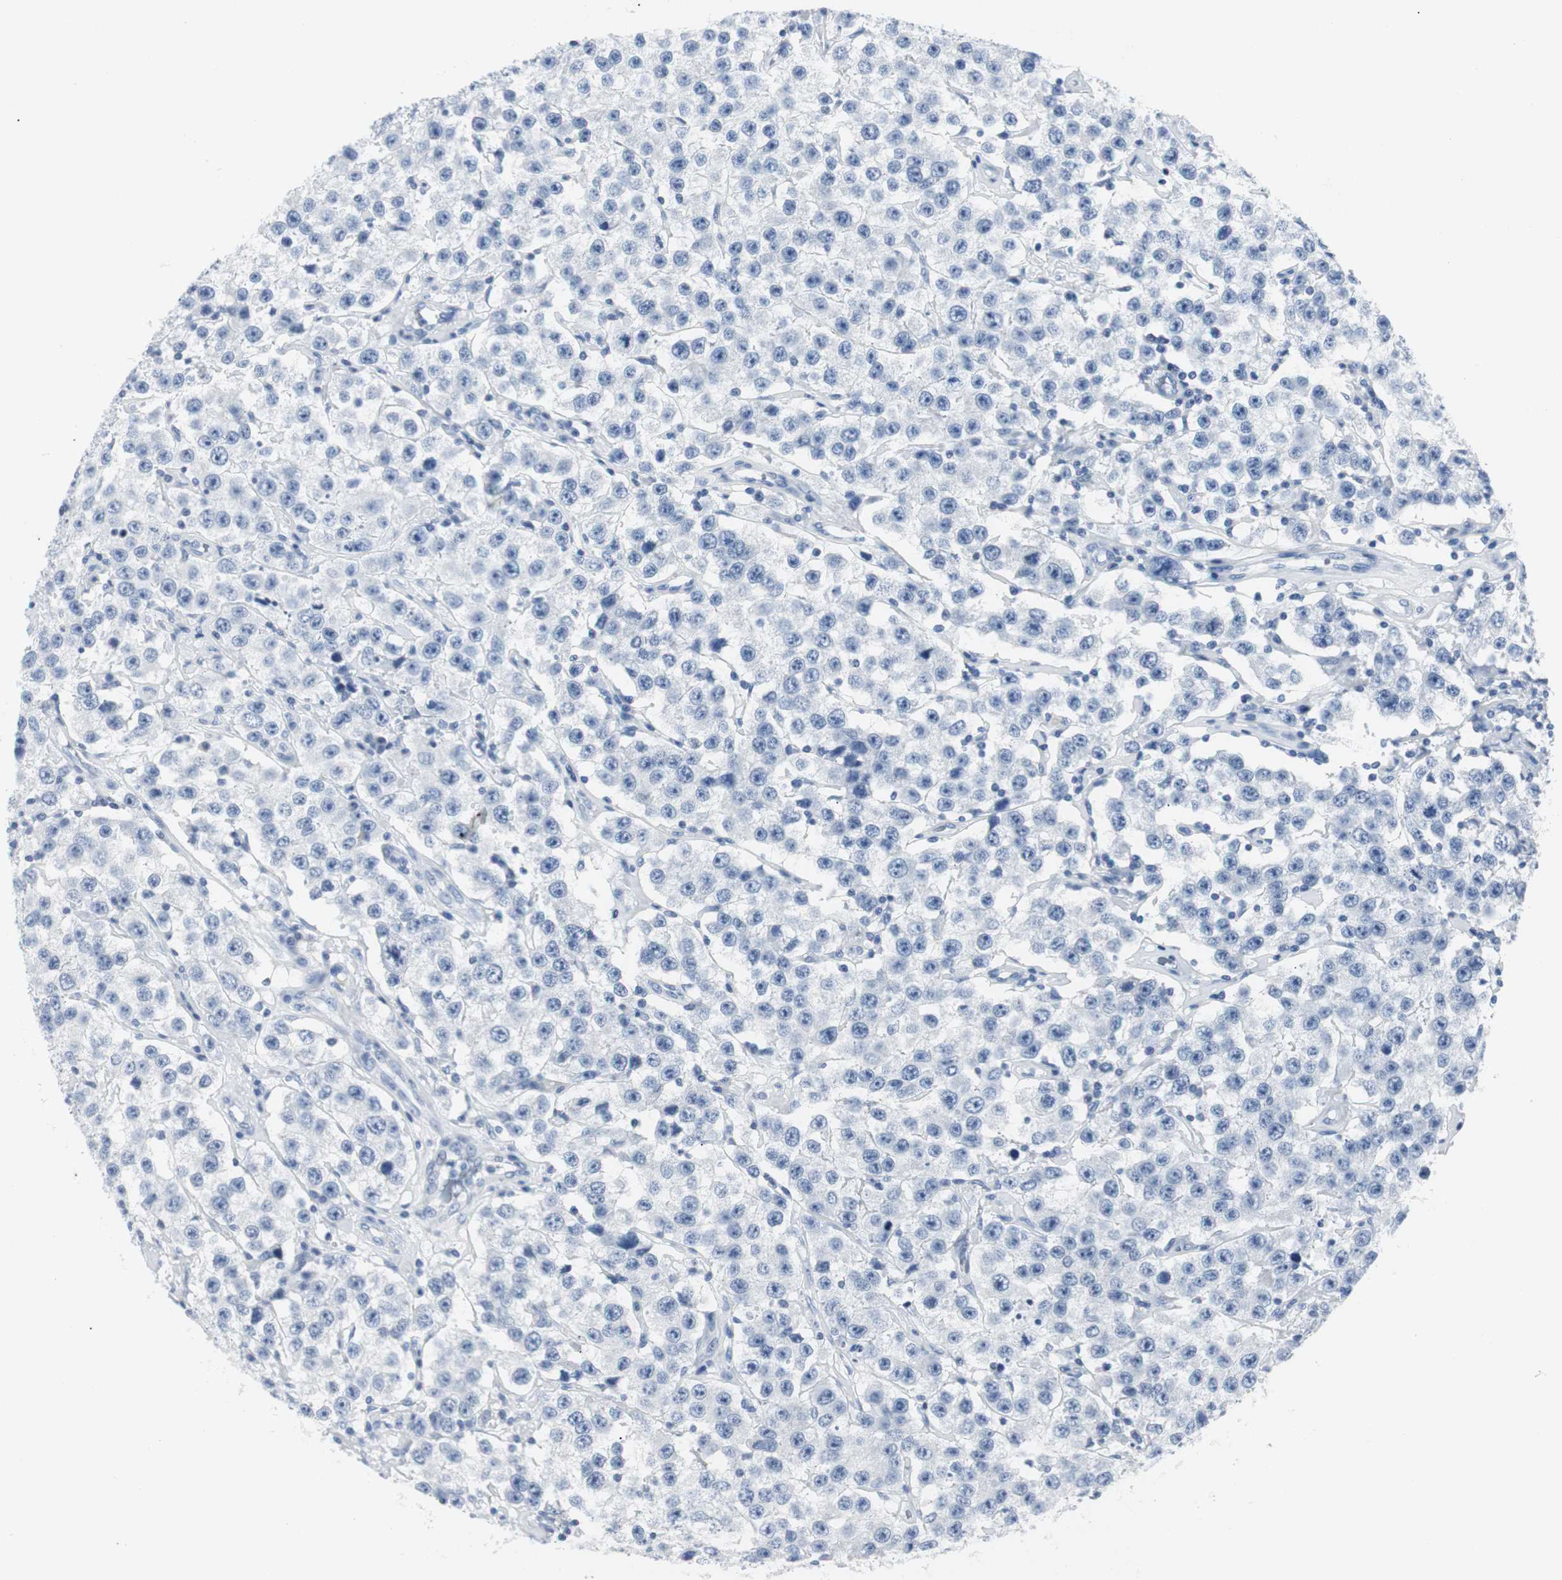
{"staining": {"intensity": "negative", "quantity": "none", "location": "none"}, "tissue": "testis cancer", "cell_type": "Tumor cells", "image_type": "cancer", "snomed": [{"axis": "morphology", "description": "Seminoma, NOS"}, {"axis": "topography", "description": "Testis"}], "caption": "Tumor cells are negative for brown protein staining in testis cancer (seminoma). The staining was performed using DAB to visualize the protein expression in brown, while the nuclei were stained in blue with hematoxylin (Magnification: 20x).", "gene": "GAP43", "patient": {"sex": "male", "age": 52}}